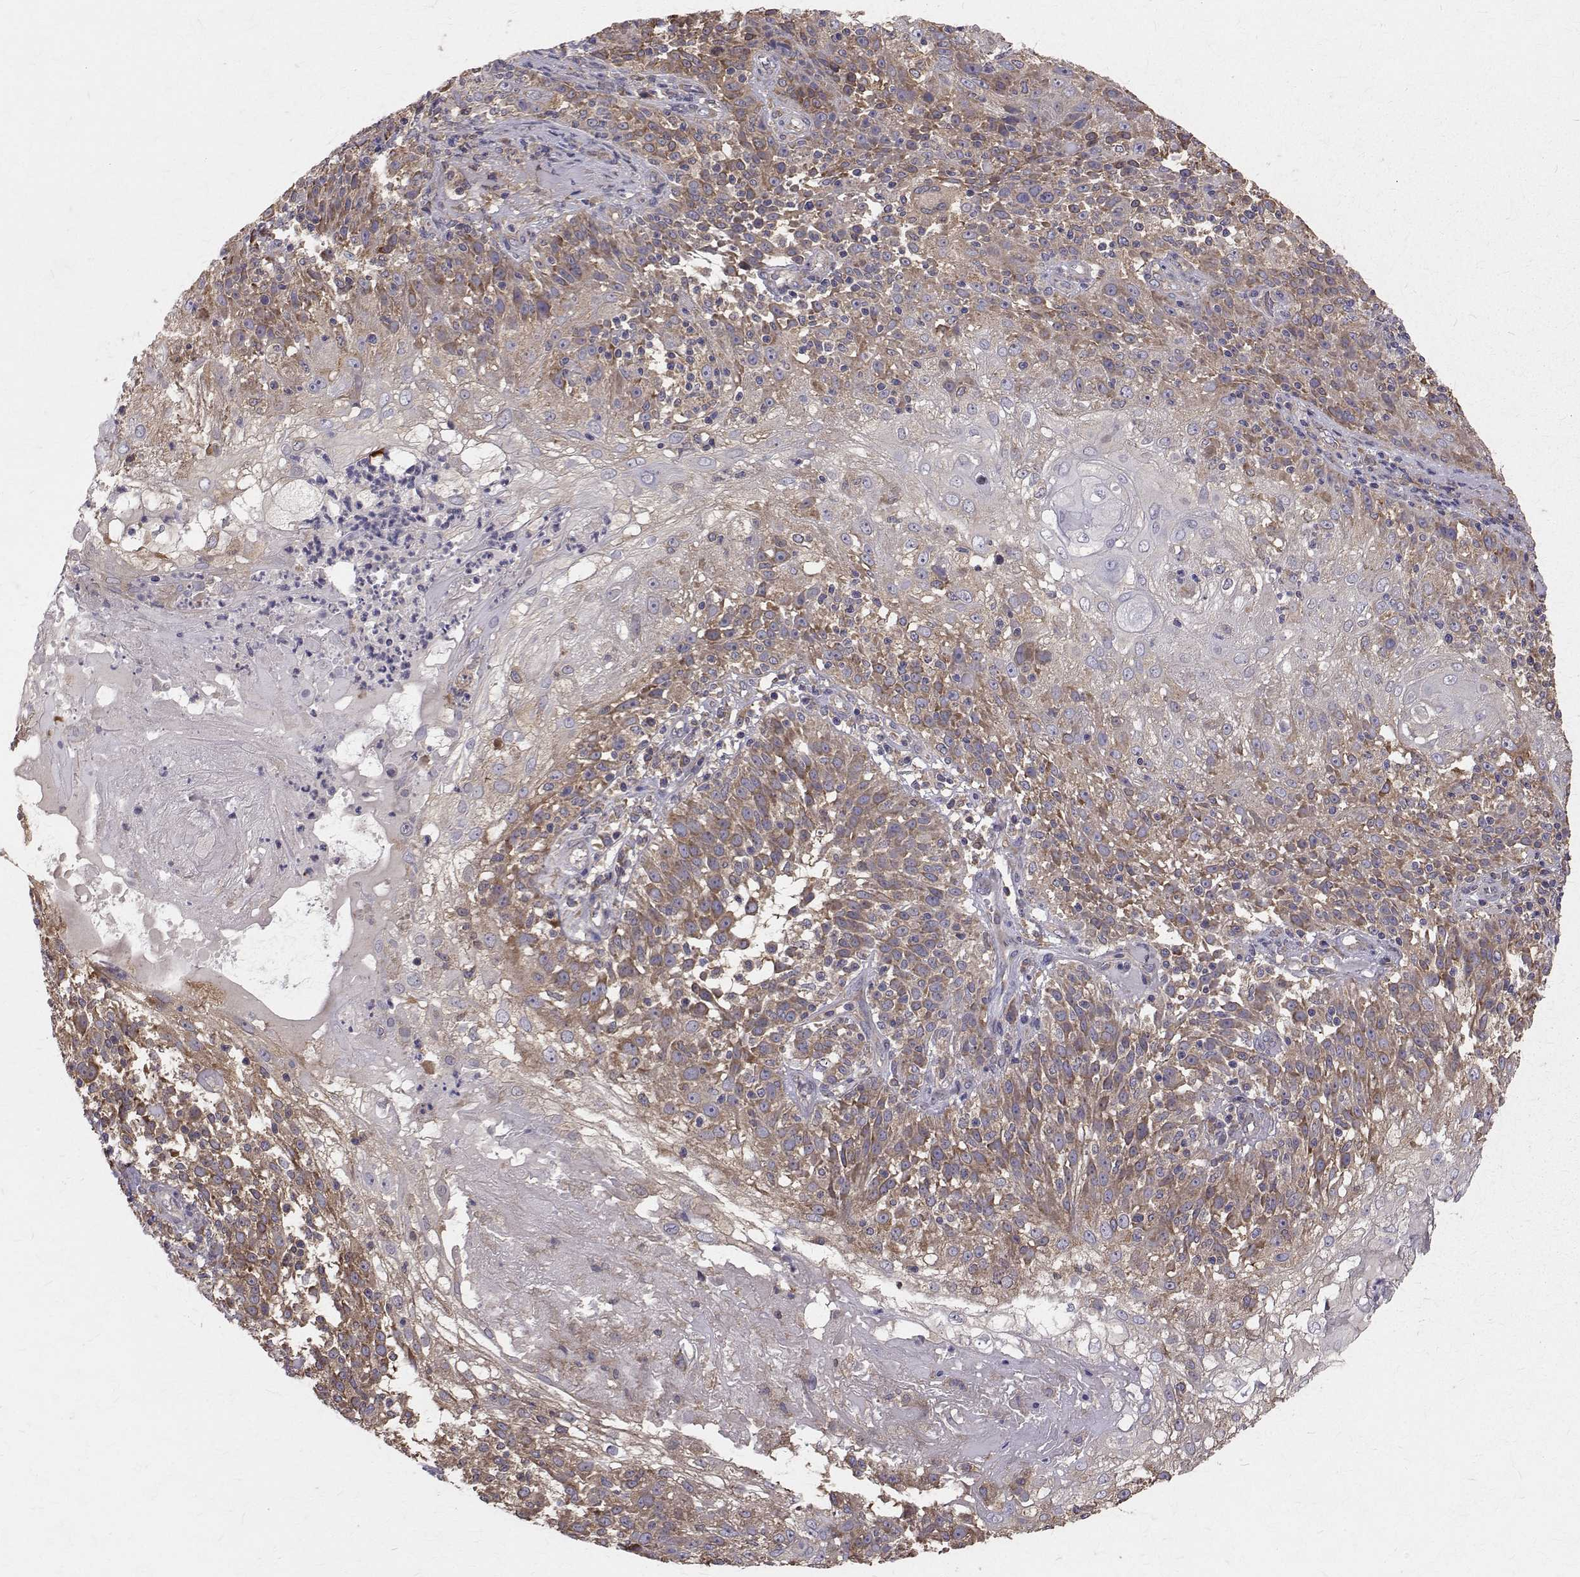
{"staining": {"intensity": "moderate", "quantity": "25%-75%", "location": "cytoplasmic/membranous"}, "tissue": "skin cancer", "cell_type": "Tumor cells", "image_type": "cancer", "snomed": [{"axis": "morphology", "description": "Normal tissue, NOS"}, {"axis": "morphology", "description": "Squamous cell carcinoma, NOS"}, {"axis": "topography", "description": "Skin"}], "caption": "Protein expression analysis of human skin squamous cell carcinoma reveals moderate cytoplasmic/membranous positivity in approximately 25%-75% of tumor cells. The staining was performed using DAB (3,3'-diaminobenzidine), with brown indicating positive protein expression. Nuclei are stained blue with hematoxylin.", "gene": "FARSB", "patient": {"sex": "female", "age": 83}}